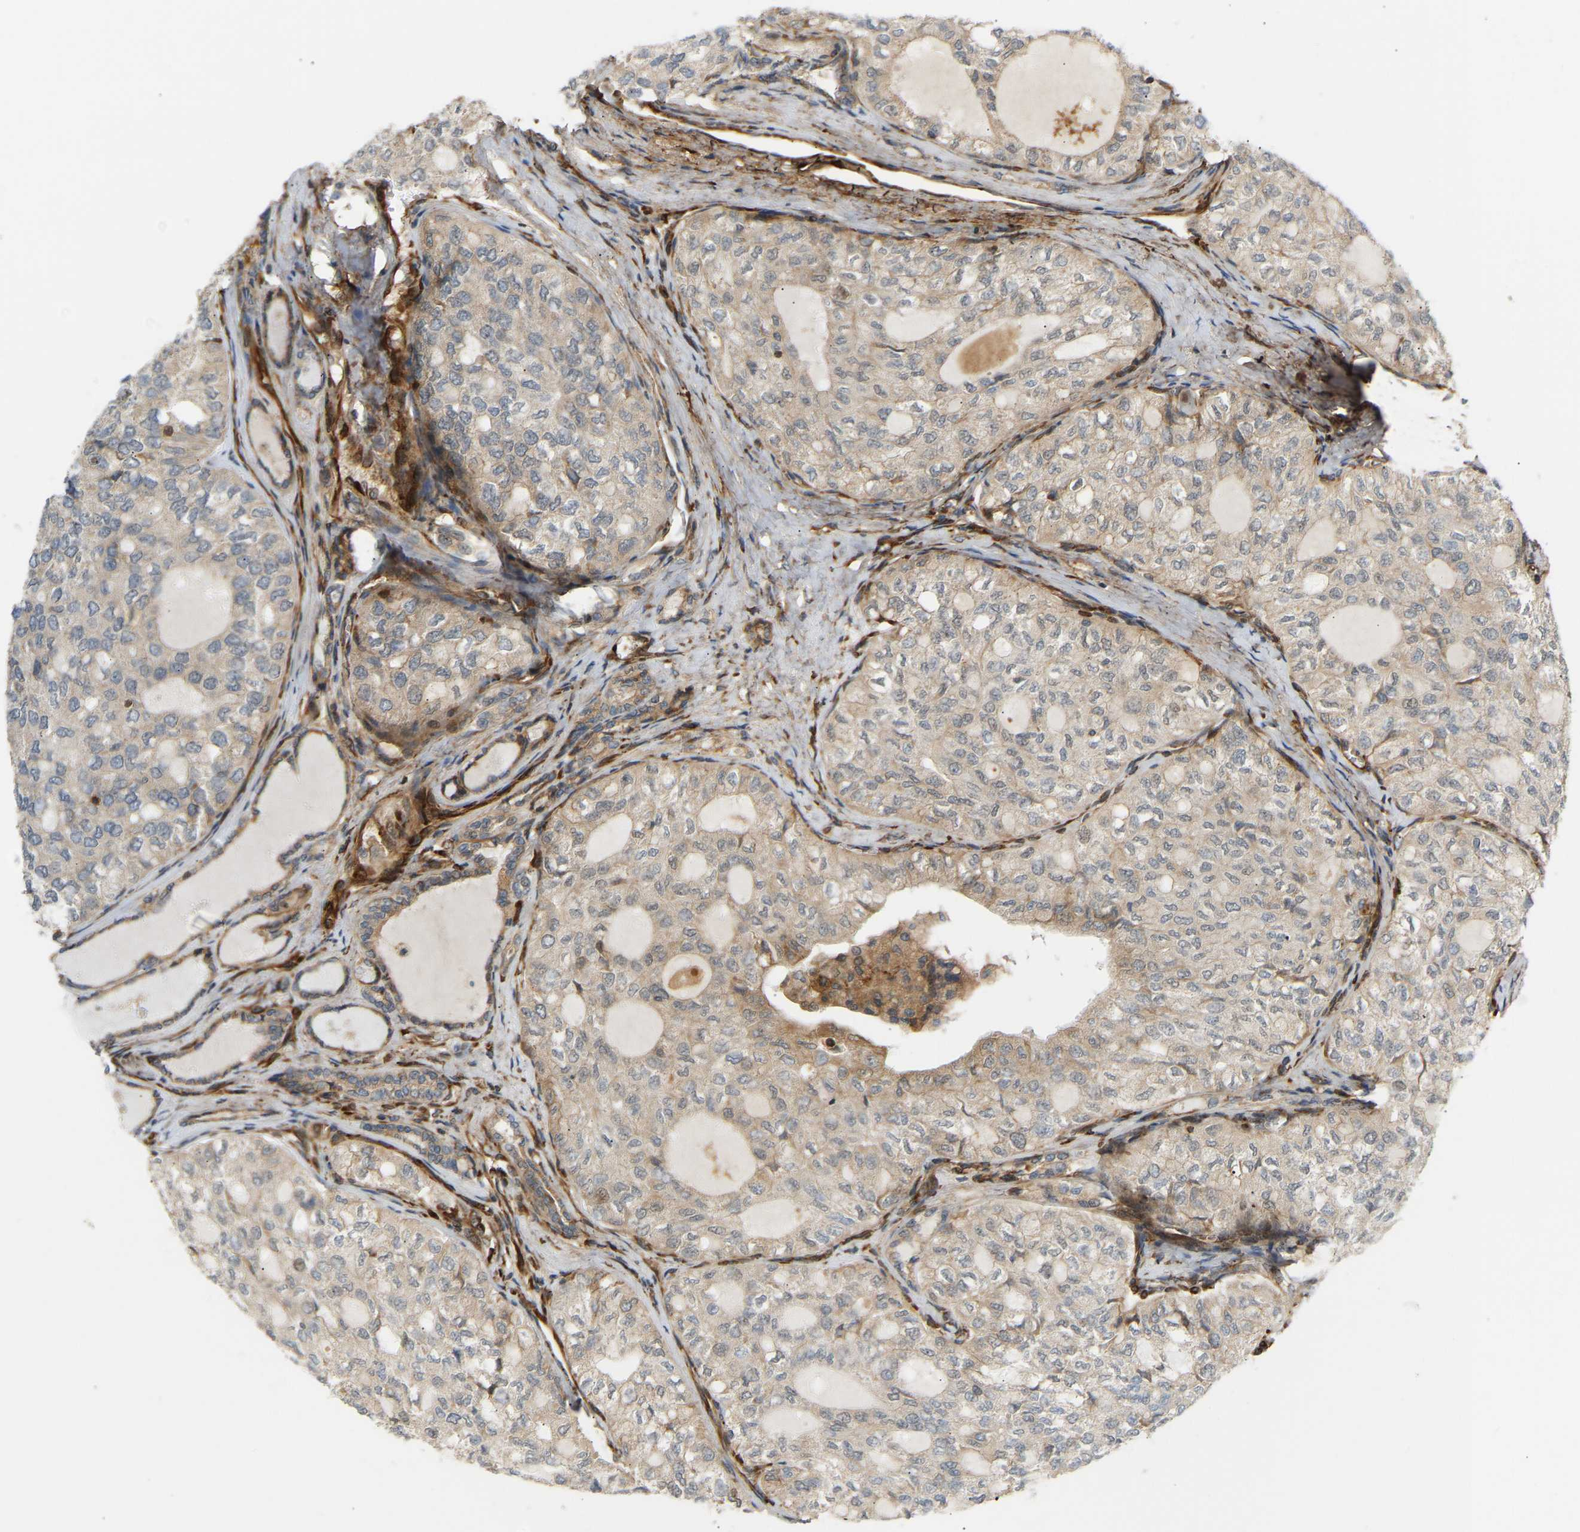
{"staining": {"intensity": "weak", "quantity": ">75%", "location": "cytoplasmic/membranous,nuclear"}, "tissue": "thyroid cancer", "cell_type": "Tumor cells", "image_type": "cancer", "snomed": [{"axis": "morphology", "description": "Follicular adenoma carcinoma, NOS"}, {"axis": "topography", "description": "Thyroid gland"}], "caption": "Protein expression analysis of thyroid cancer demonstrates weak cytoplasmic/membranous and nuclear expression in approximately >75% of tumor cells.", "gene": "PLCG2", "patient": {"sex": "male", "age": 75}}